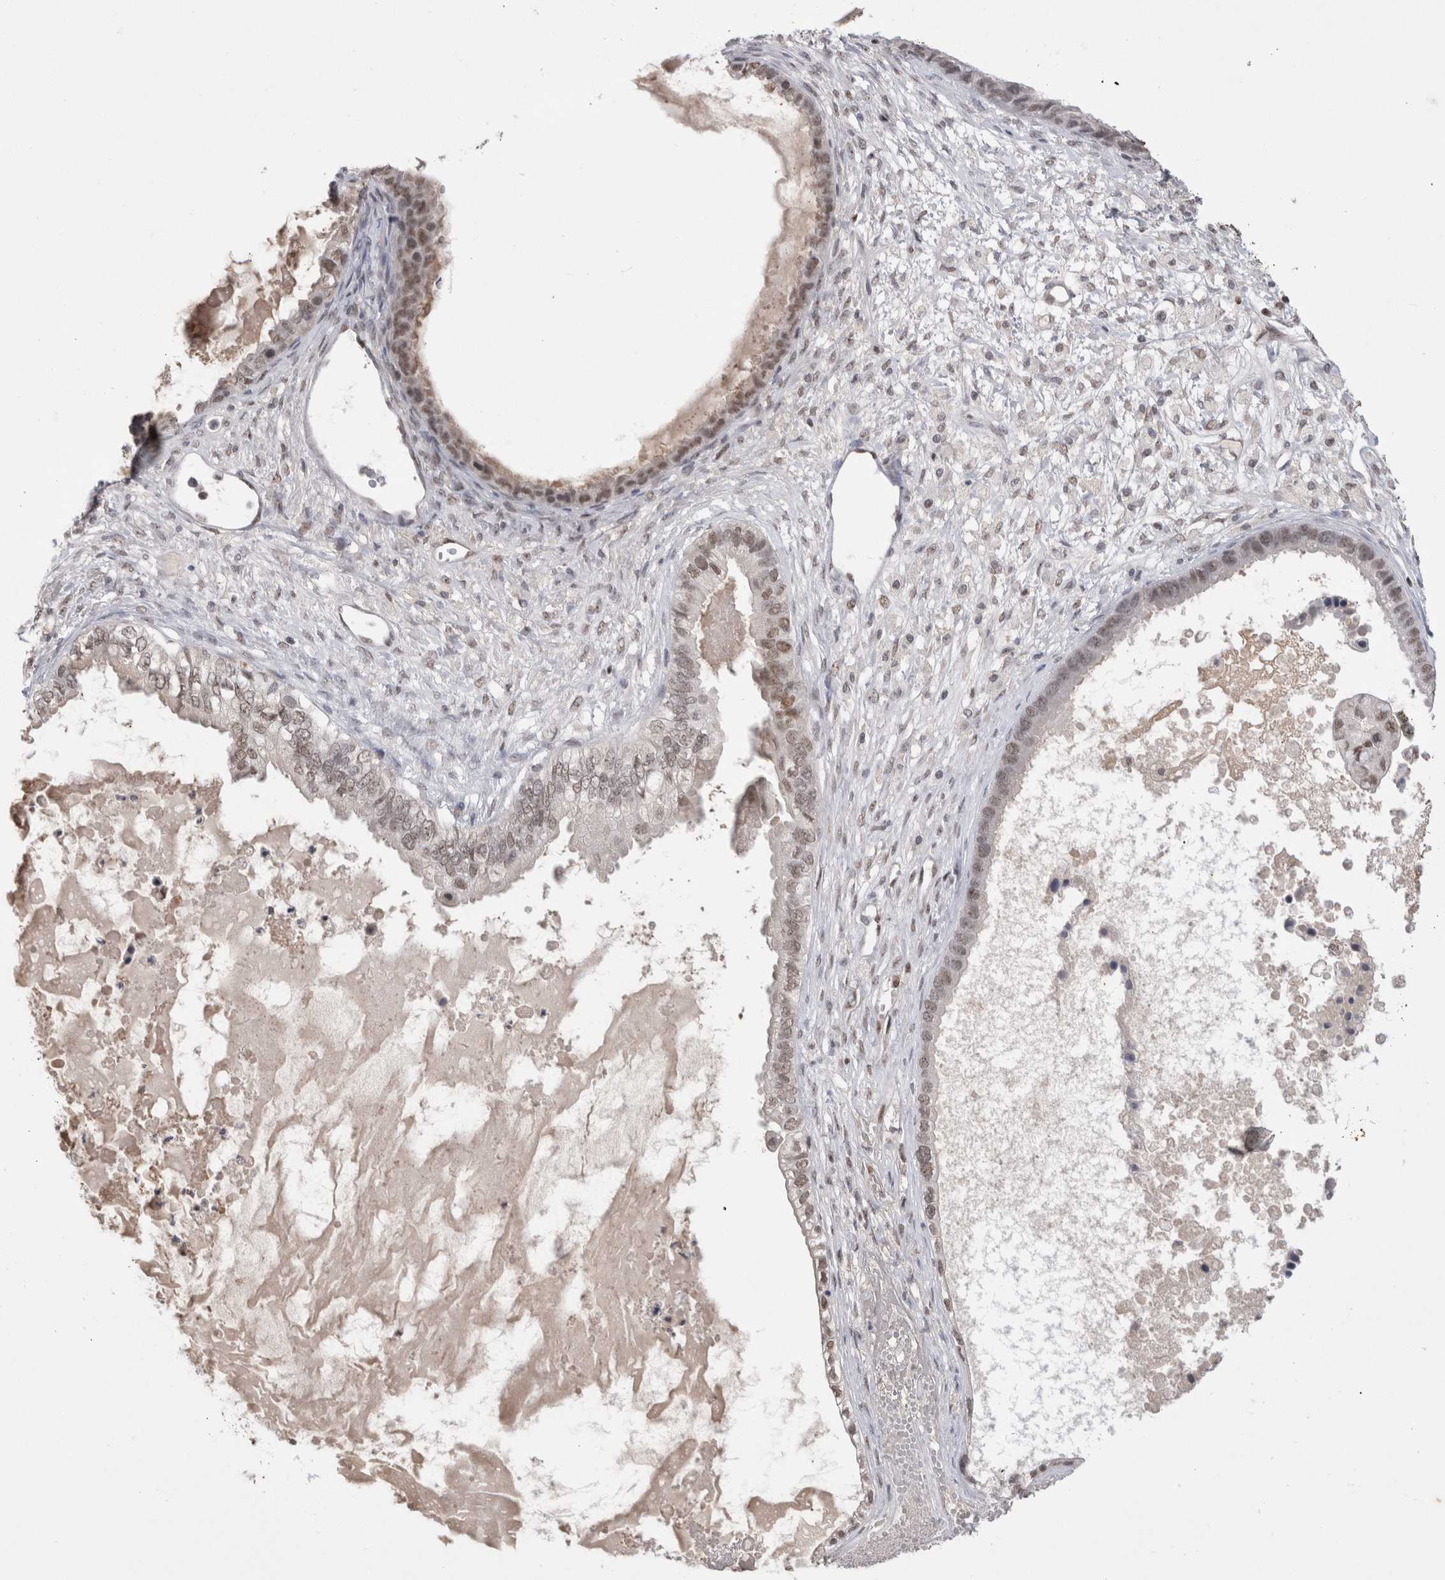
{"staining": {"intensity": "weak", "quantity": "<25%", "location": "nuclear"}, "tissue": "ovarian cancer", "cell_type": "Tumor cells", "image_type": "cancer", "snomed": [{"axis": "morphology", "description": "Cystadenocarcinoma, mucinous, NOS"}, {"axis": "topography", "description": "Ovary"}], "caption": "Protein analysis of mucinous cystadenocarcinoma (ovarian) shows no significant positivity in tumor cells.", "gene": "DAXX", "patient": {"sex": "female", "age": 80}}